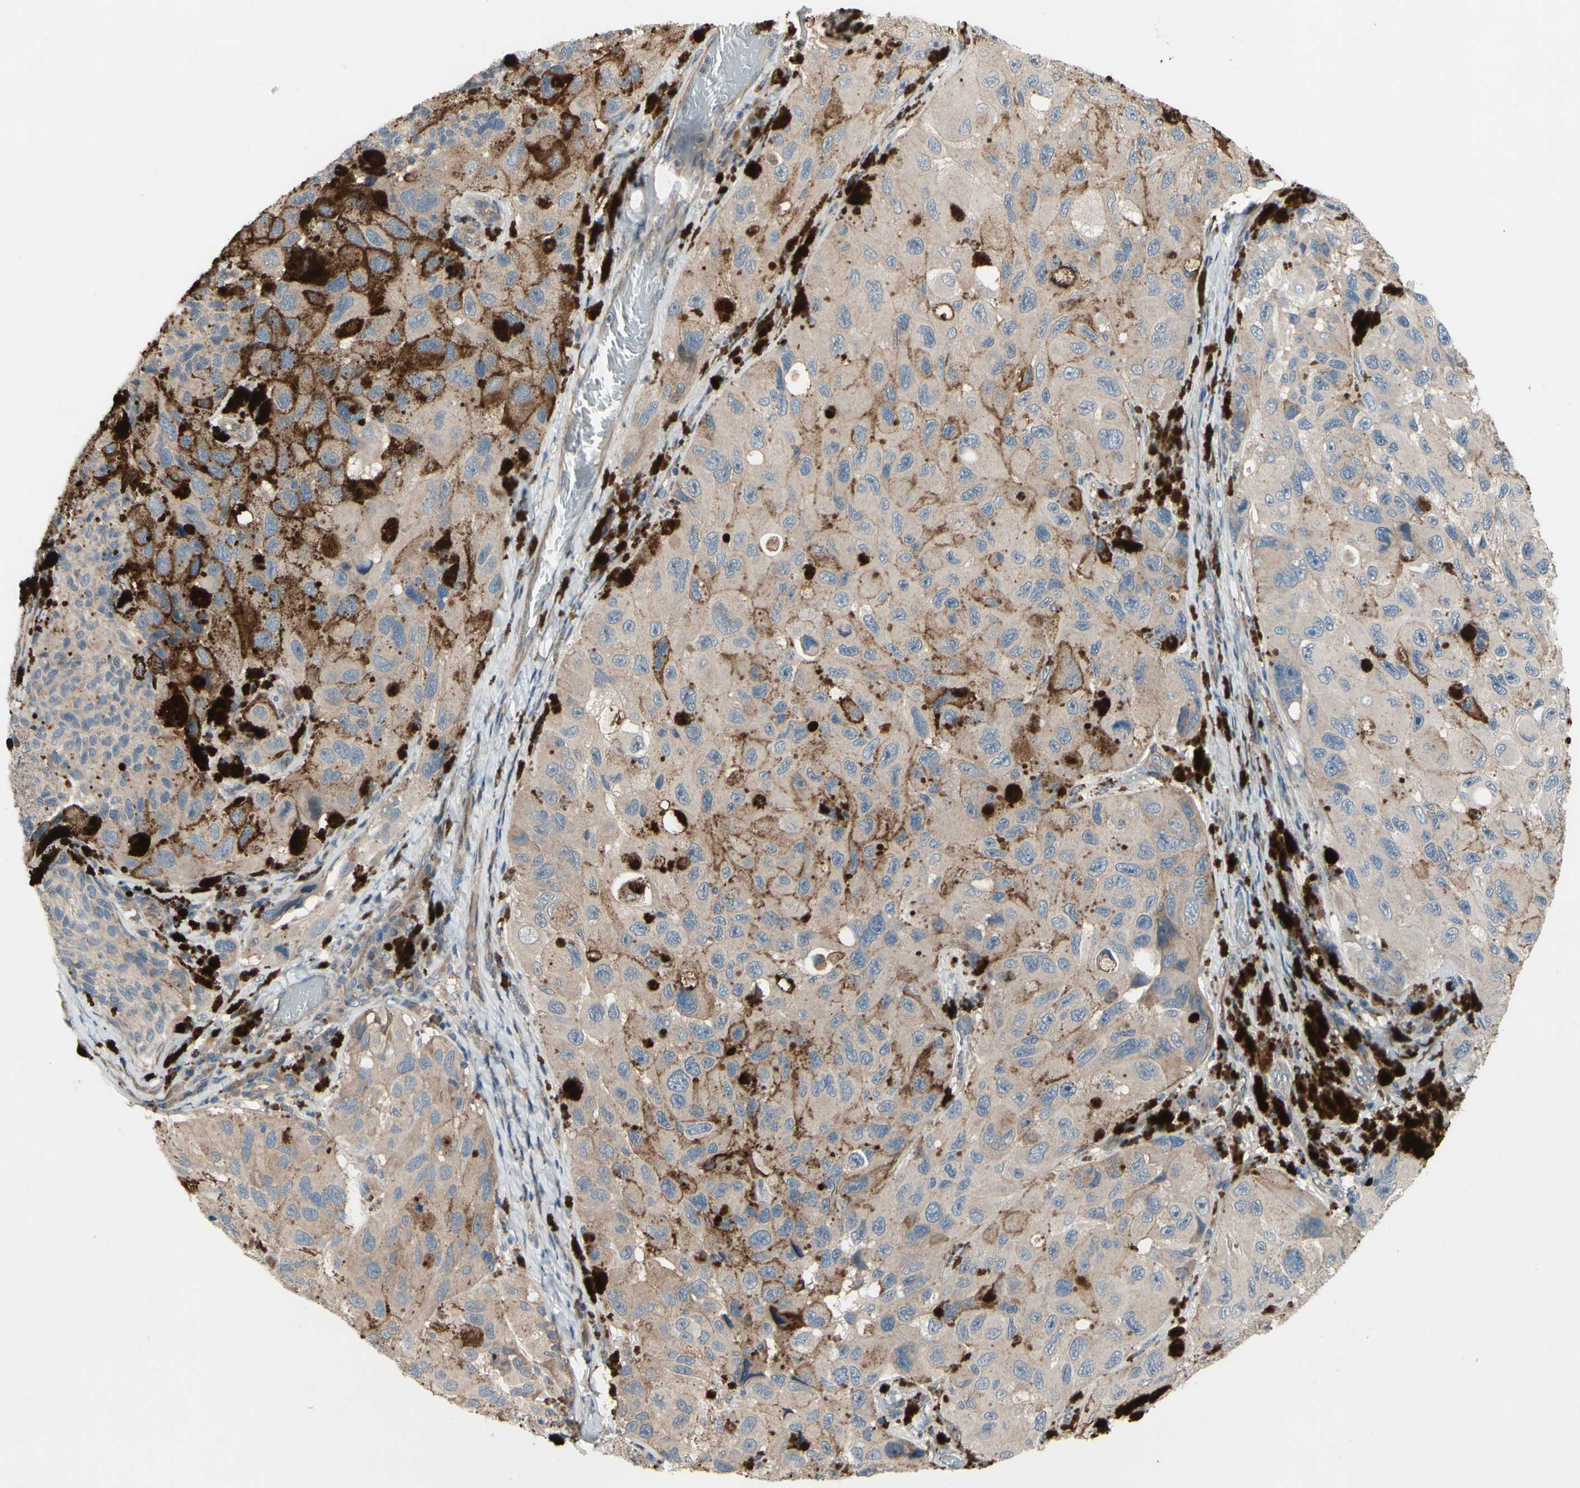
{"staining": {"intensity": "weak", "quantity": "<25%", "location": "cytoplasmic/membranous"}, "tissue": "melanoma", "cell_type": "Tumor cells", "image_type": "cancer", "snomed": [{"axis": "morphology", "description": "Malignant melanoma, NOS"}, {"axis": "topography", "description": "Skin"}], "caption": "Melanoma was stained to show a protein in brown. There is no significant expression in tumor cells.", "gene": "ICAM5", "patient": {"sex": "female", "age": 73}}